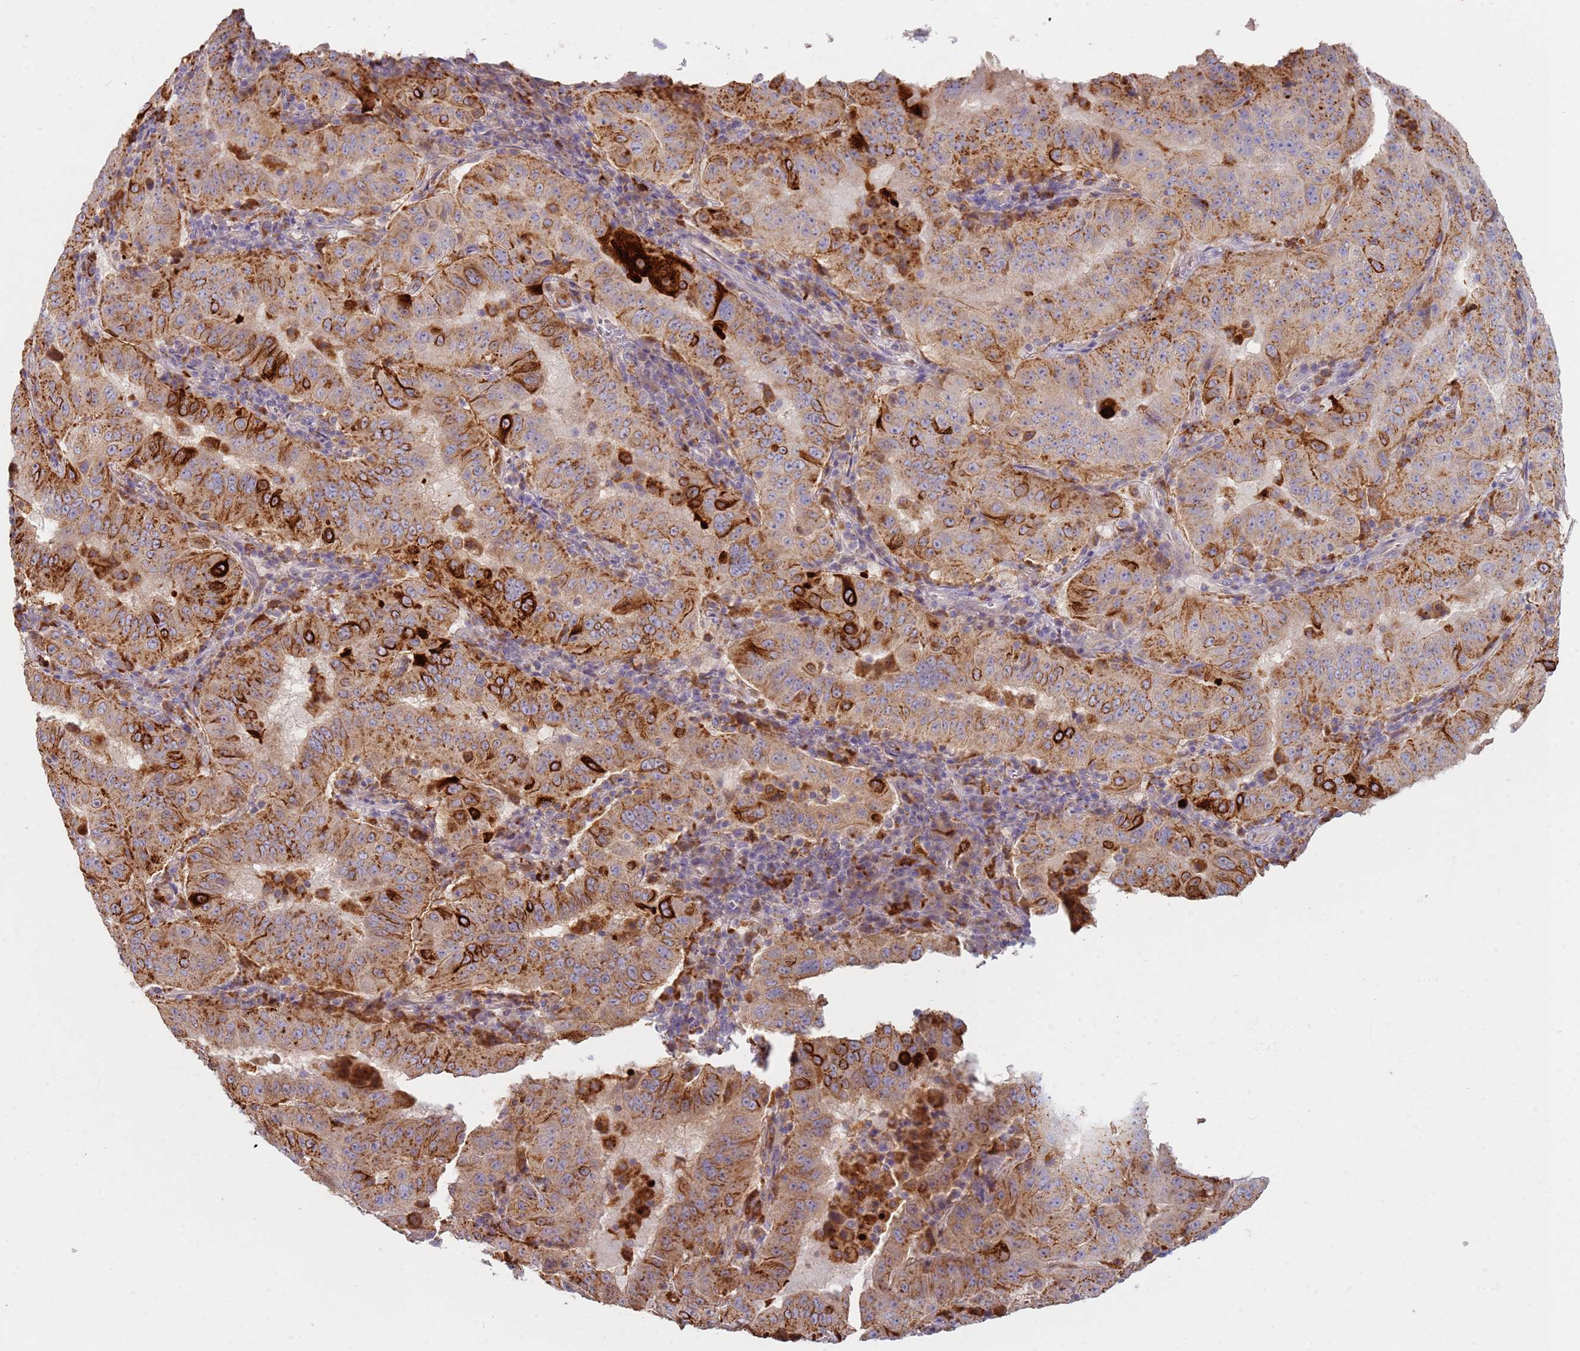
{"staining": {"intensity": "strong", "quantity": ">75%", "location": "cytoplasmic/membranous"}, "tissue": "pancreatic cancer", "cell_type": "Tumor cells", "image_type": "cancer", "snomed": [{"axis": "morphology", "description": "Adenocarcinoma, NOS"}, {"axis": "topography", "description": "Pancreas"}], "caption": "Immunohistochemistry (IHC) micrograph of human pancreatic cancer stained for a protein (brown), which reveals high levels of strong cytoplasmic/membranous expression in about >75% of tumor cells.", "gene": "TMEM229B", "patient": {"sex": "male", "age": 63}}